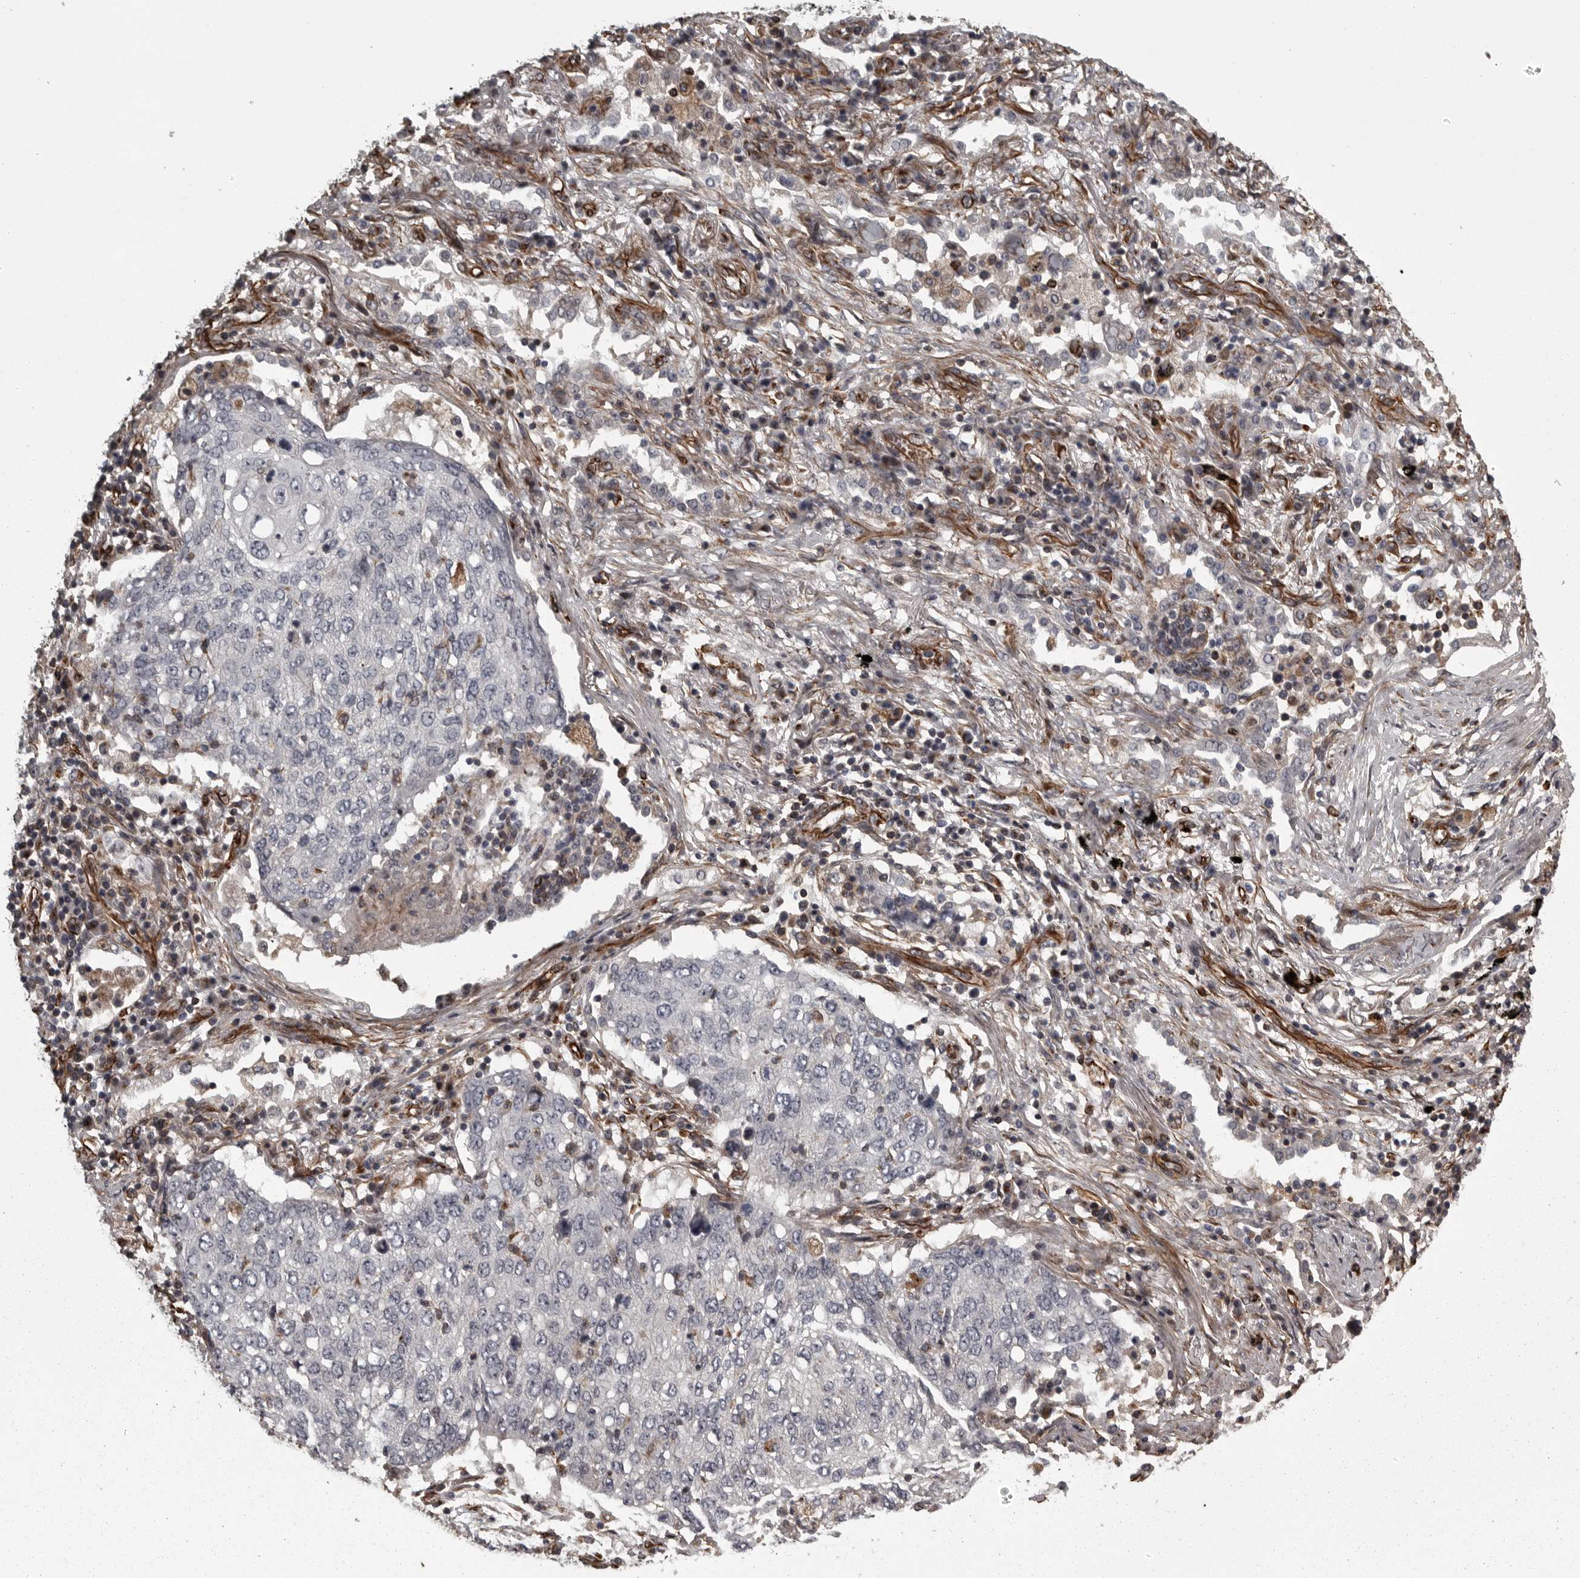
{"staining": {"intensity": "negative", "quantity": "none", "location": "none"}, "tissue": "lung cancer", "cell_type": "Tumor cells", "image_type": "cancer", "snomed": [{"axis": "morphology", "description": "Squamous cell carcinoma, NOS"}, {"axis": "topography", "description": "Lung"}], "caption": "The immunohistochemistry (IHC) histopathology image has no significant positivity in tumor cells of lung cancer (squamous cell carcinoma) tissue.", "gene": "FAAP100", "patient": {"sex": "female", "age": 63}}